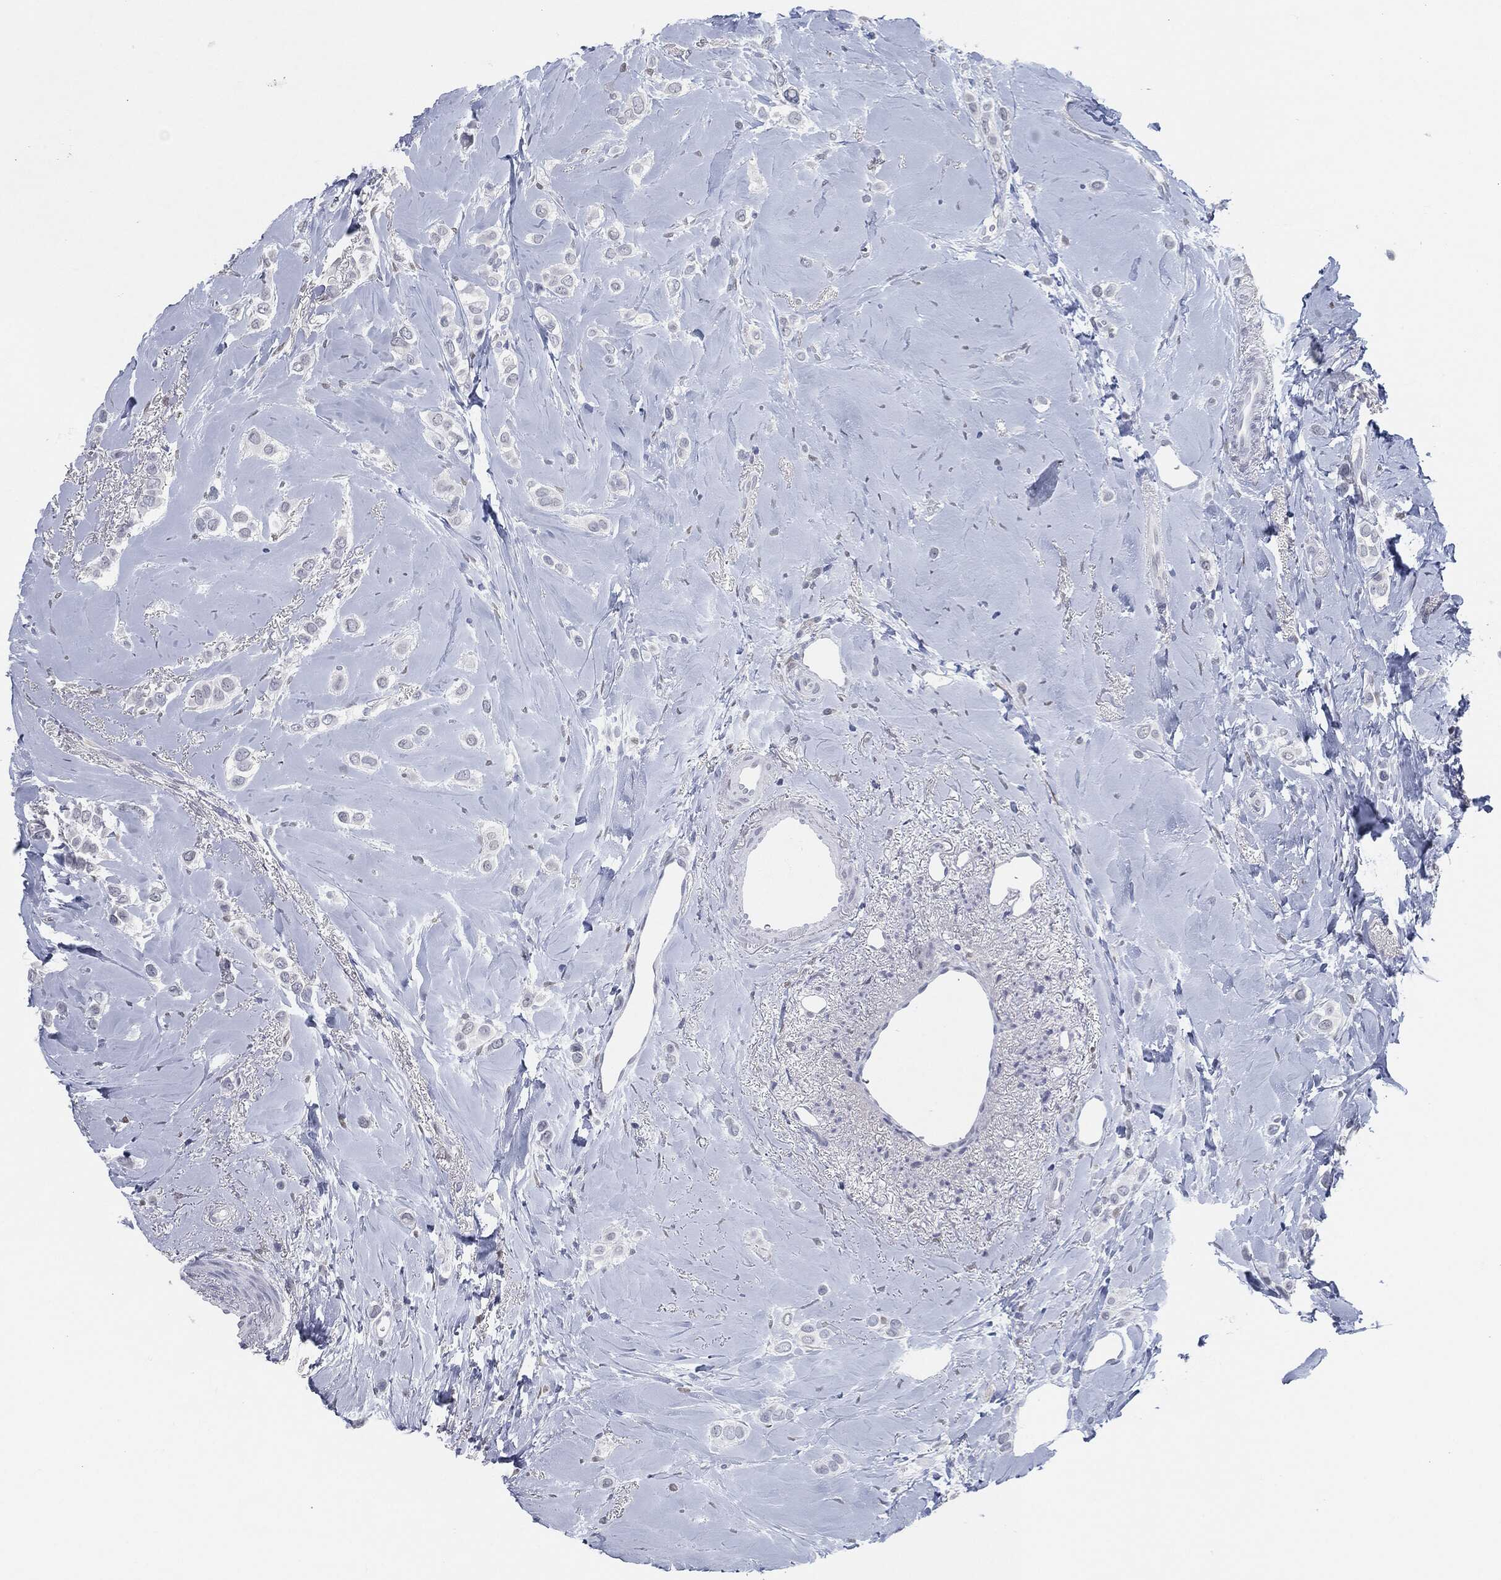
{"staining": {"intensity": "negative", "quantity": "none", "location": "none"}, "tissue": "breast cancer", "cell_type": "Tumor cells", "image_type": "cancer", "snomed": [{"axis": "morphology", "description": "Lobular carcinoma"}, {"axis": "topography", "description": "Breast"}], "caption": "IHC of human breast cancer exhibits no staining in tumor cells.", "gene": "PROM1", "patient": {"sex": "female", "age": 66}}